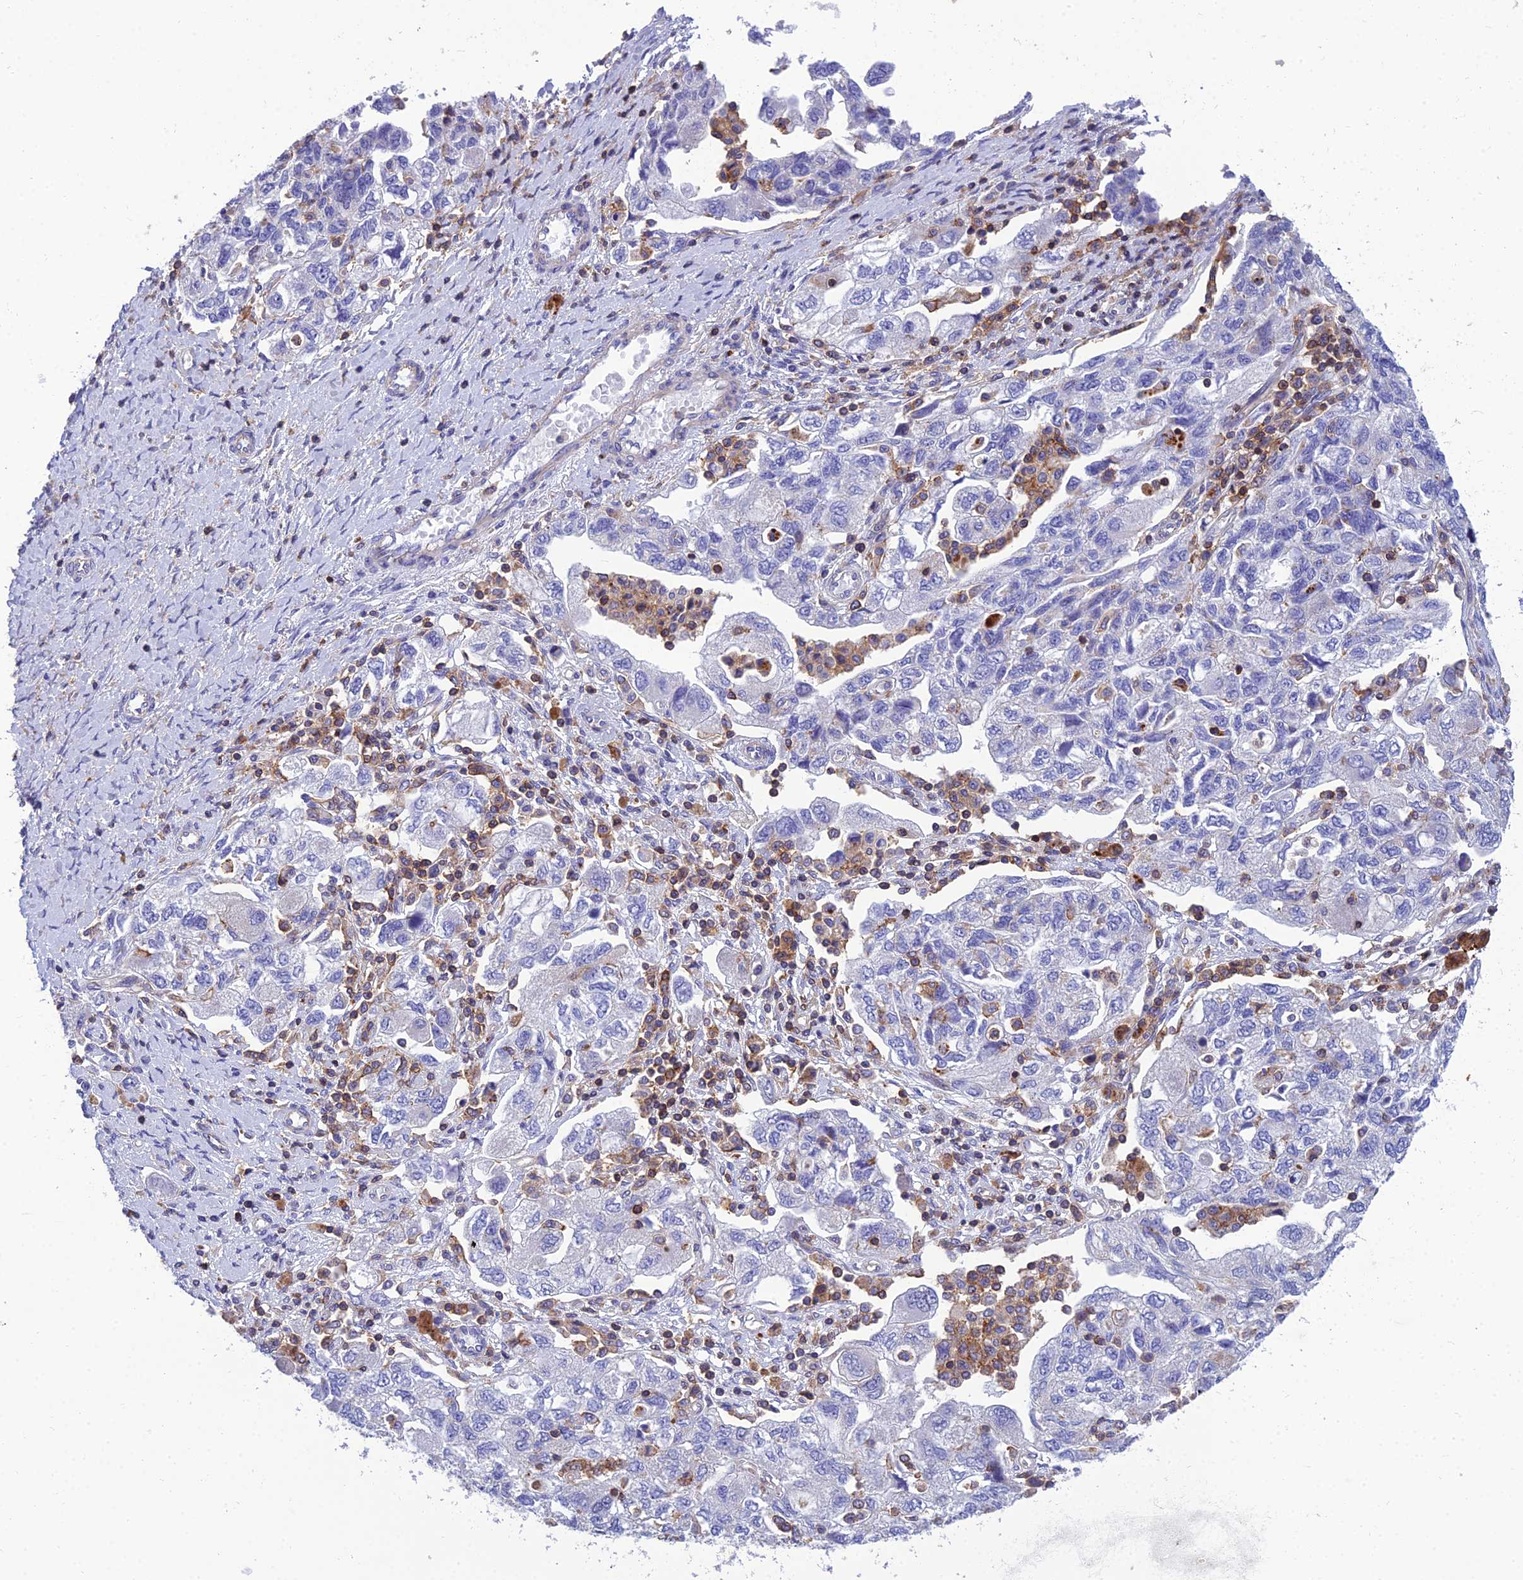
{"staining": {"intensity": "negative", "quantity": "none", "location": "none"}, "tissue": "ovarian cancer", "cell_type": "Tumor cells", "image_type": "cancer", "snomed": [{"axis": "morphology", "description": "Carcinoma, NOS"}, {"axis": "morphology", "description": "Cystadenocarcinoma, serous, NOS"}, {"axis": "topography", "description": "Ovary"}], "caption": "High power microscopy image of an IHC photomicrograph of serous cystadenocarcinoma (ovarian), revealing no significant positivity in tumor cells.", "gene": "PPP1R18", "patient": {"sex": "female", "age": 69}}